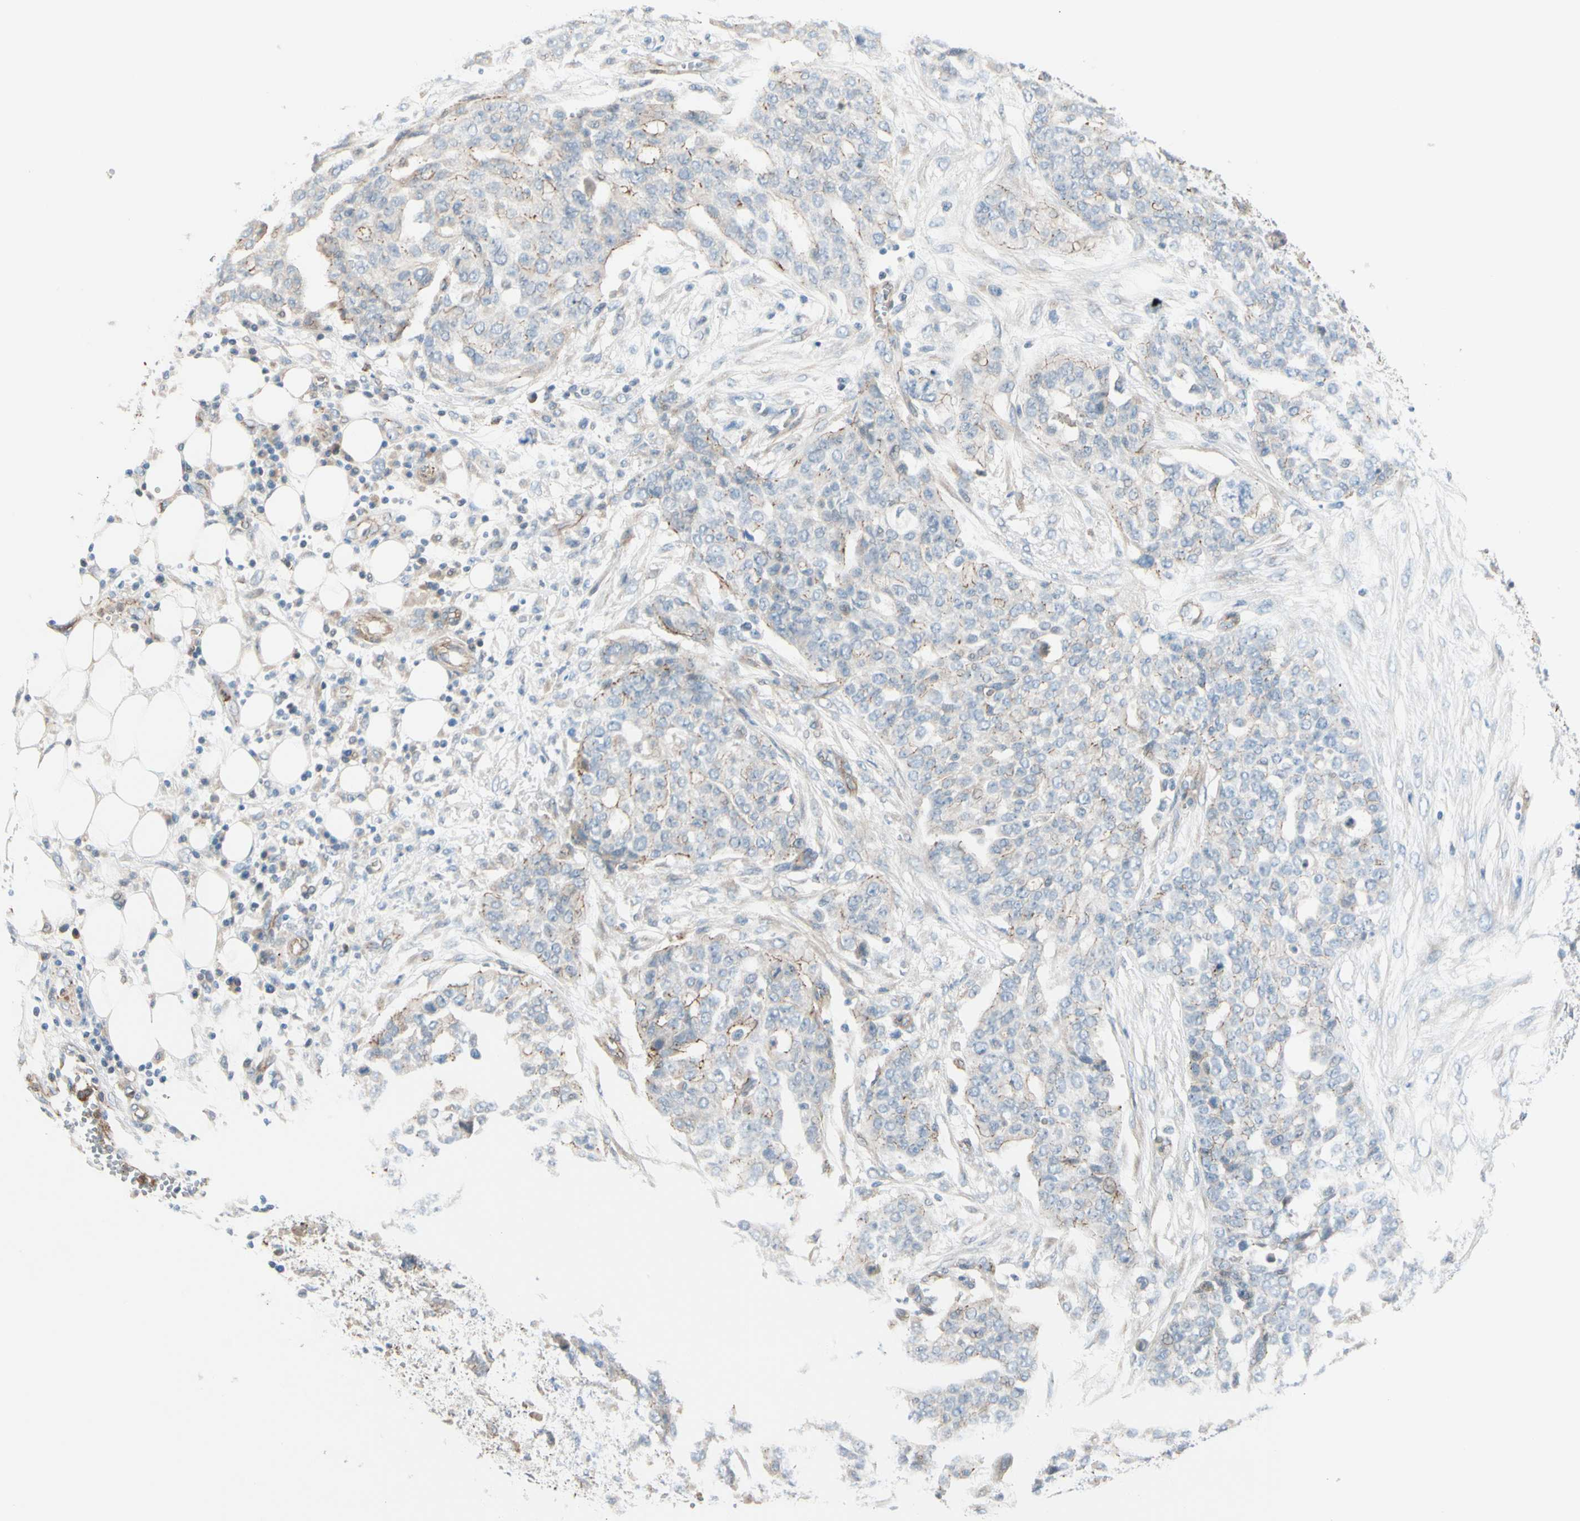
{"staining": {"intensity": "negative", "quantity": "none", "location": "none"}, "tissue": "ovarian cancer", "cell_type": "Tumor cells", "image_type": "cancer", "snomed": [{"axis": "morphology", "description": "Cystadenocarcinoma, serous, NOS"}, {"axis": "topography", "description": "Soft tissue"}, {"axis": "topography", "description": "Ovary"}], "caption": "Immunohistochemistry (IHC) image of neoplastic tissue: ovarian cancer (serous cystadenocarcinoma) stained with DAB (3,3'-diaminobenzidine) exhibits no significant protein positivity in tumor cells.", "gene": "TJP1", "patient": {"sex": "female", "age": 57}}